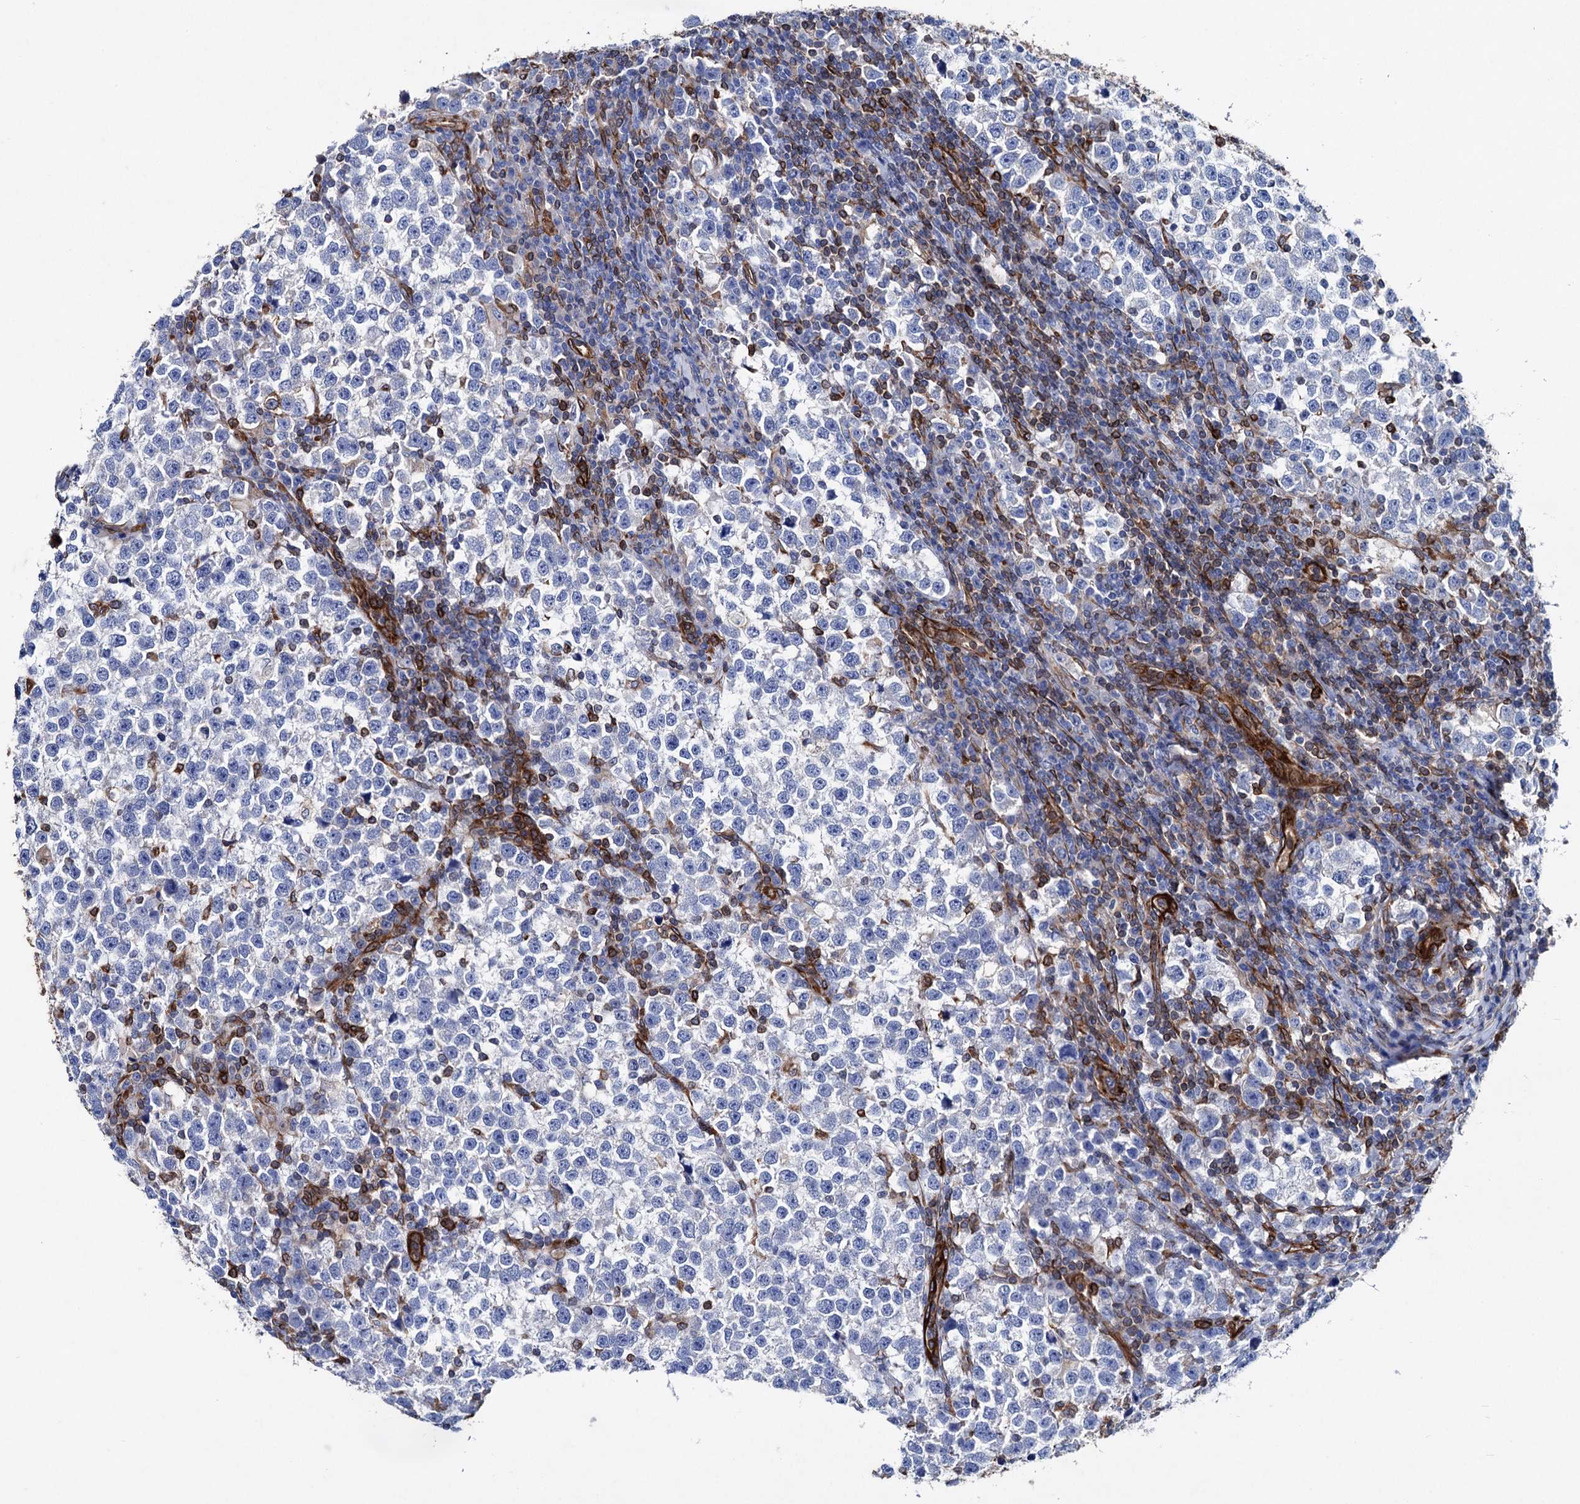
{"staining": {"intensity": "negative", "quantity": "none", "location": "none"}, "tissue": "testis cancer", "cell_type": "Tumor cells", "image_type": "cancer", "snomed": [{"axis": "morphology", "description": "Normal tissue, NOS"}, {"axis": "morphology", "description": "Seminoma, NOS"}, {"axis": "topography", "description": "Testis"}], "caption": "A micrograph of human seminoma (testis) is negative for staining in tumor cells.", "gene": "STING1", "patient": {"sex": "male", "age": 43}}